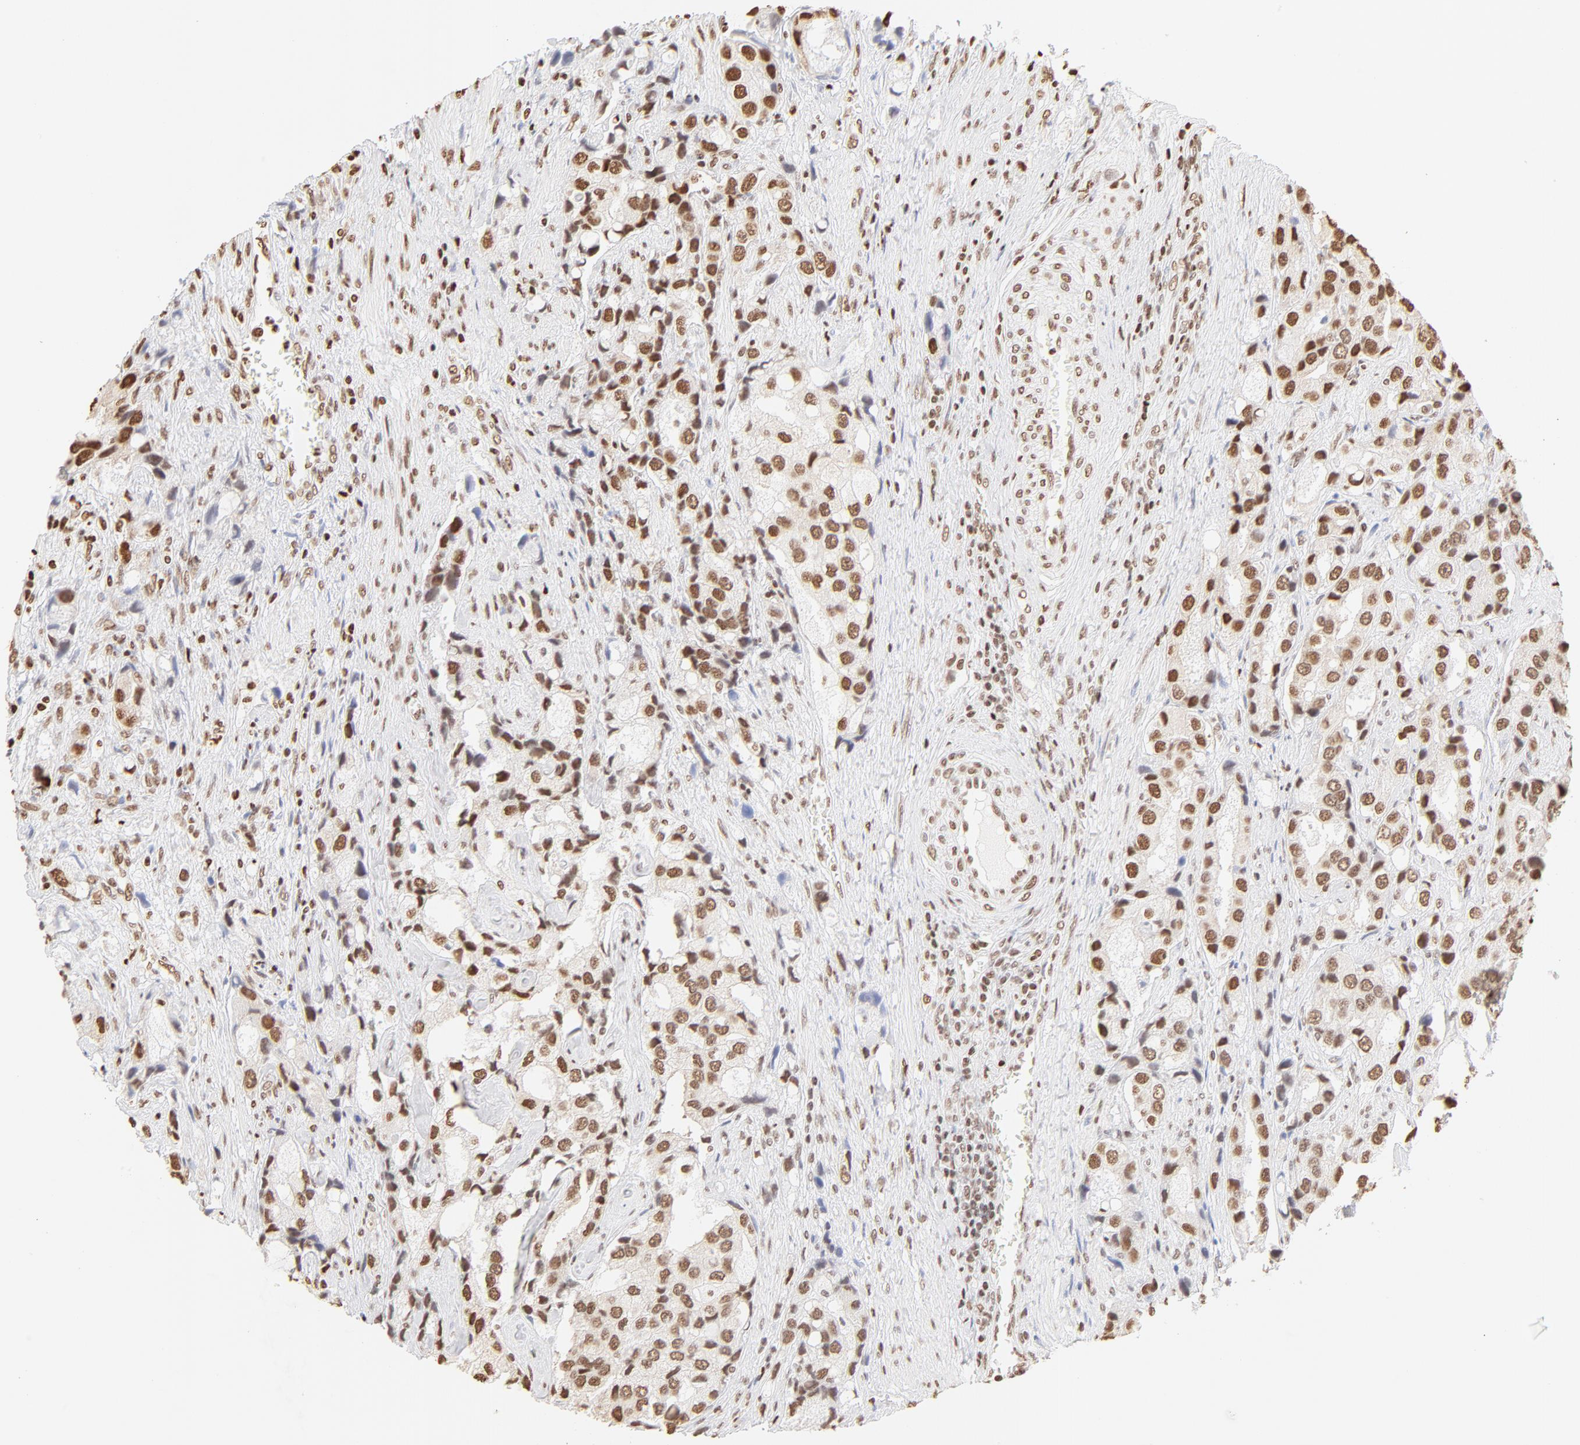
{"staining": {"intensity": "strong", "quantity": ">75%", "location": "cytoplasmic/membranous,nuclear"}, "tissue": "prostate cancer", "cell_type": "Tumor cells", "image_type": "cancer", "snomed": [{"axis": "morphology", "description": "Adenocarcinoma, High grade"}, {"axis": "topography", "description": "Prostate"}], "caption": "DAB (3,3'-diaminobenzidine) immunohistochemical staining of prostate high-grade adenocarcinoma exhibits strong cytoplasmic/membranous and nuclear protein staining in approximately >75% of tumor cells.", "gene": "ZNF540", "patient": {"sex": "male", "age": 63}}